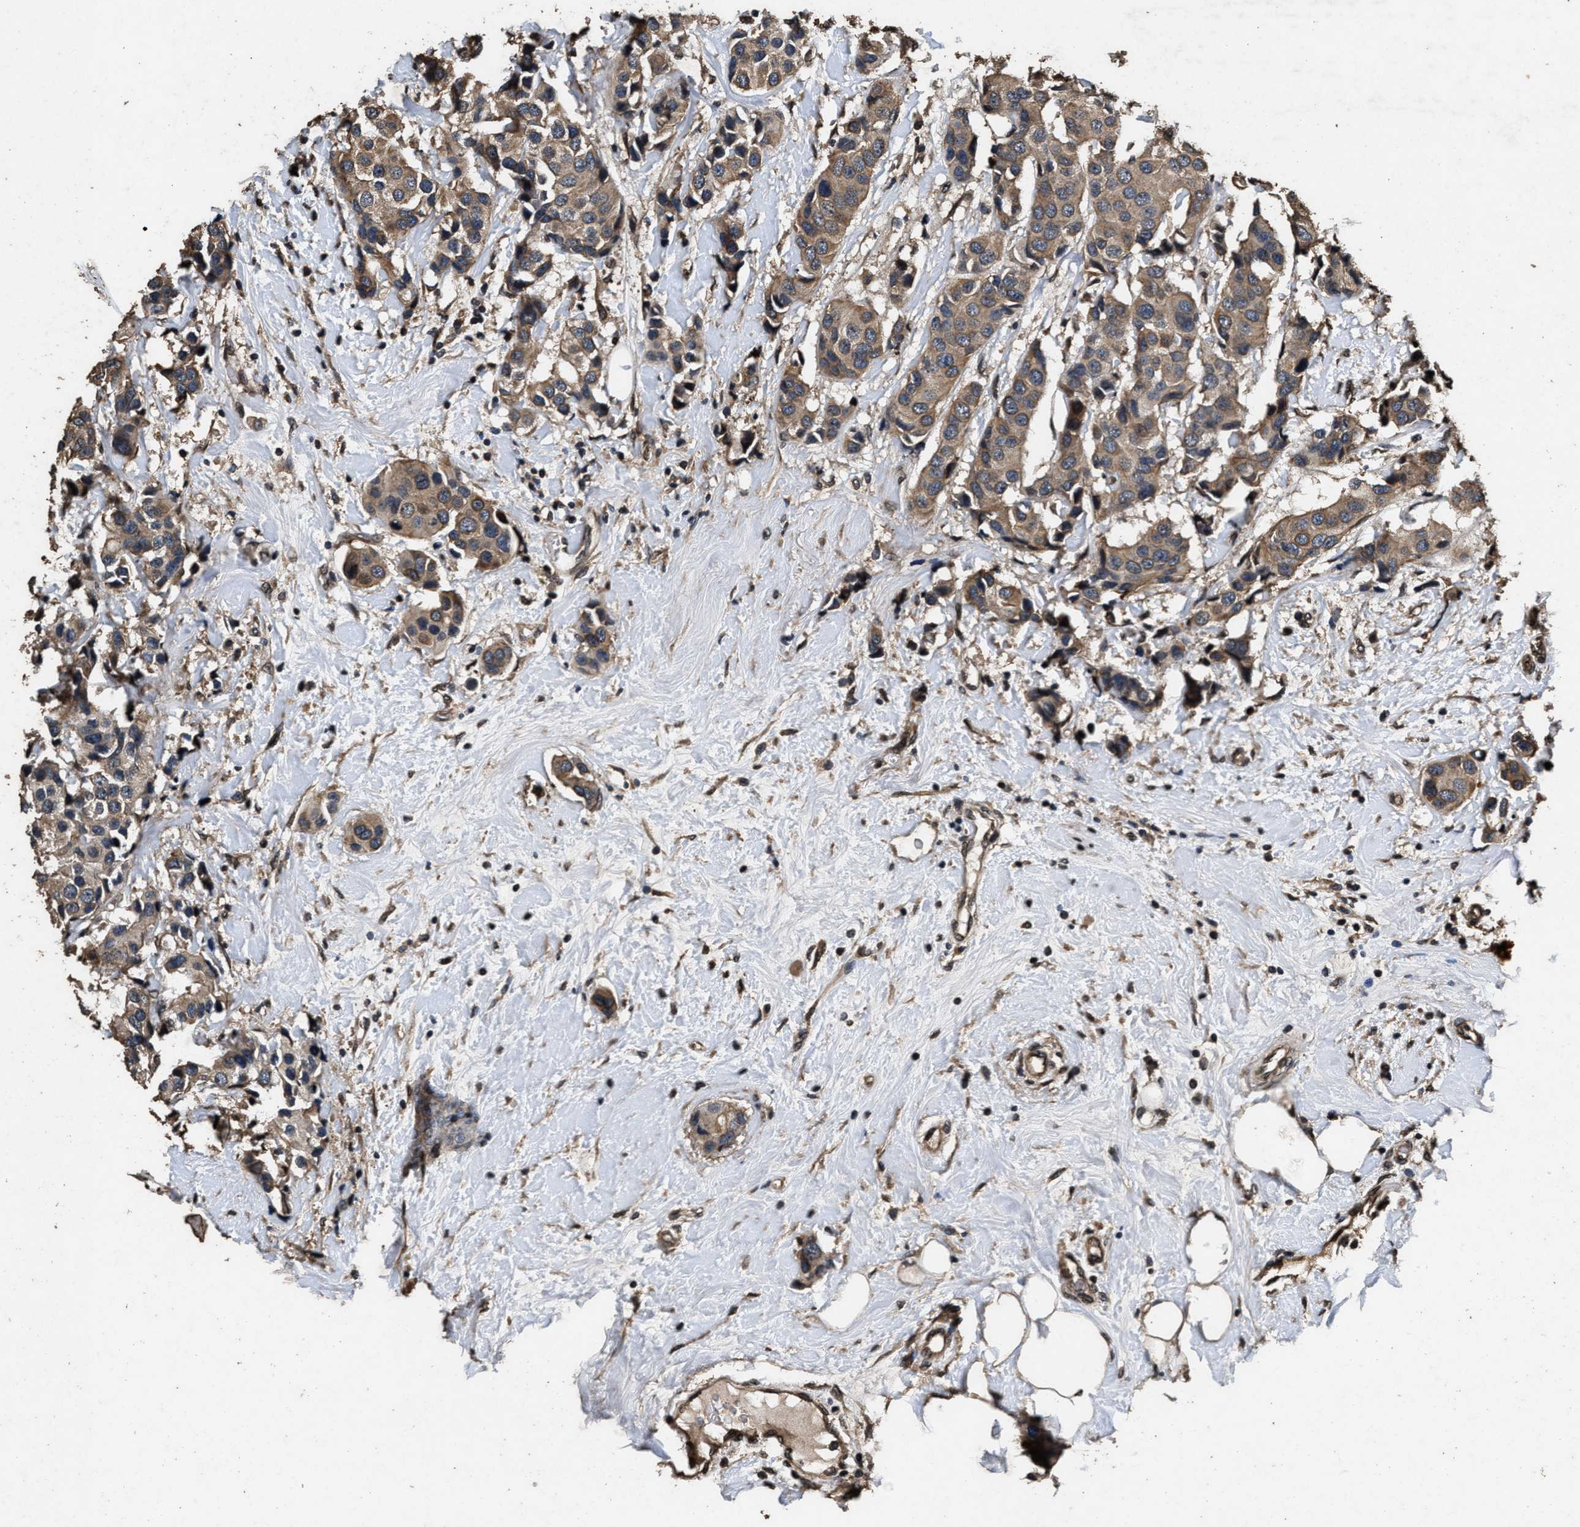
{"staining": {"intensity": "moderate", "quantity": ">75%", "location": "cytoplasmic/membranous"}, "tissue": "breast cancer", "cell_type": "Tumor cells", "image_type": "cancer", "snomed": [{"axis": "morphology", "description": "Normal tissue, NOS"}, {"axis": "morphology", "description": "Duct carcinoma"}, {"axis": "topography", "description": "Breast"}], "caption": "Moderate cytoplasmic/membranous protein expression is seen in about >75% of tumor cells in breast cancer (intraductal carcinoma).", "gene": "ACCS", "patient": {"sex": "female", "age": 39}}